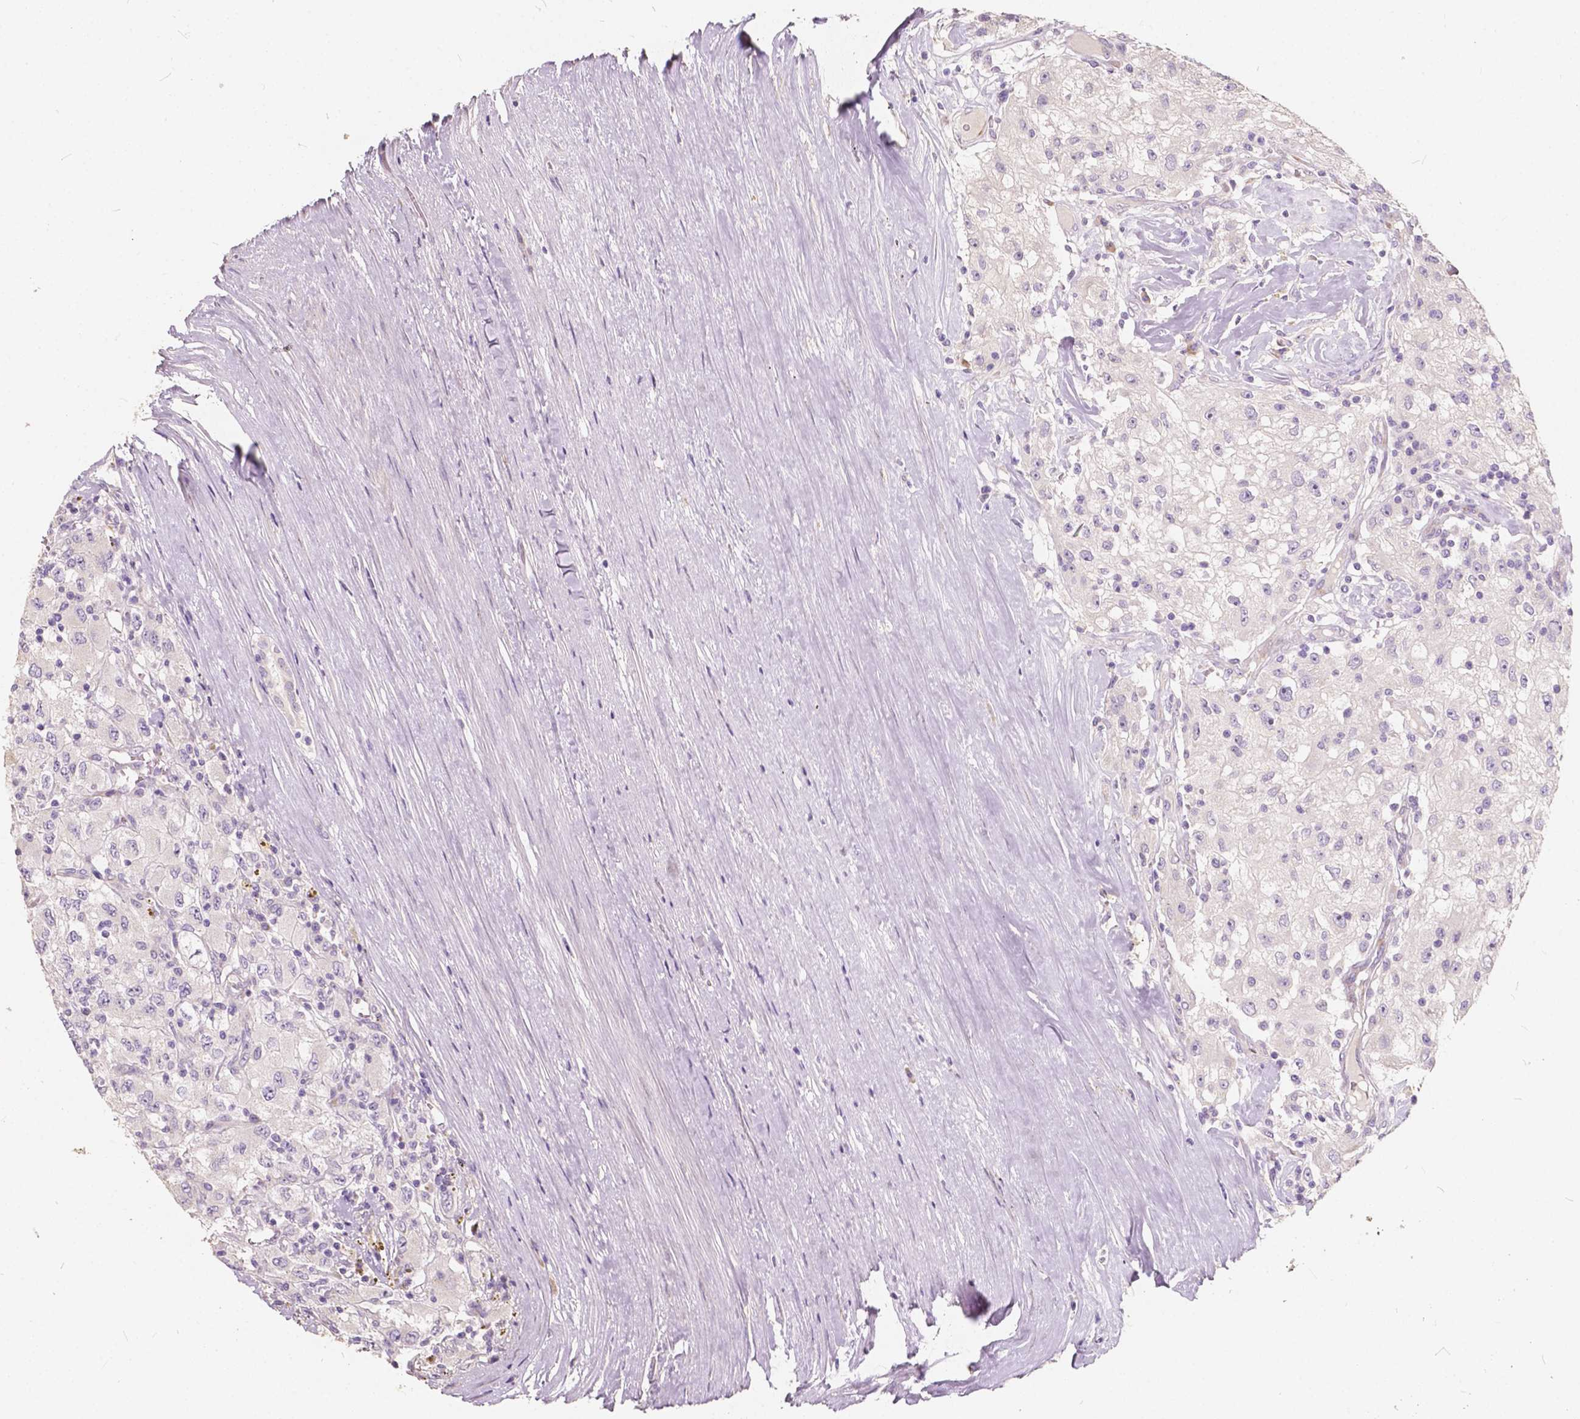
{"staining": {"intensity": "negative", "quantity": "none", "location": "none"}, "tissue": "renal cancer", "cell_type": "Tumor cells", "image_type": "cancer", "snomed": [{"axis": "morphology", "description": "Adenocarcinoma, NOS"}, {"axis": "topography", "description": "Kidney"}], "caption": "High power microscopy histopathology image of an immunohistochemistry (IHC) photomicrograph of renal cancer (adenocarcinoma), revealing no significant positivity in tumor cells.", "gene": "SLC7A8", "patient": {"sex": "female", "age": 67}}